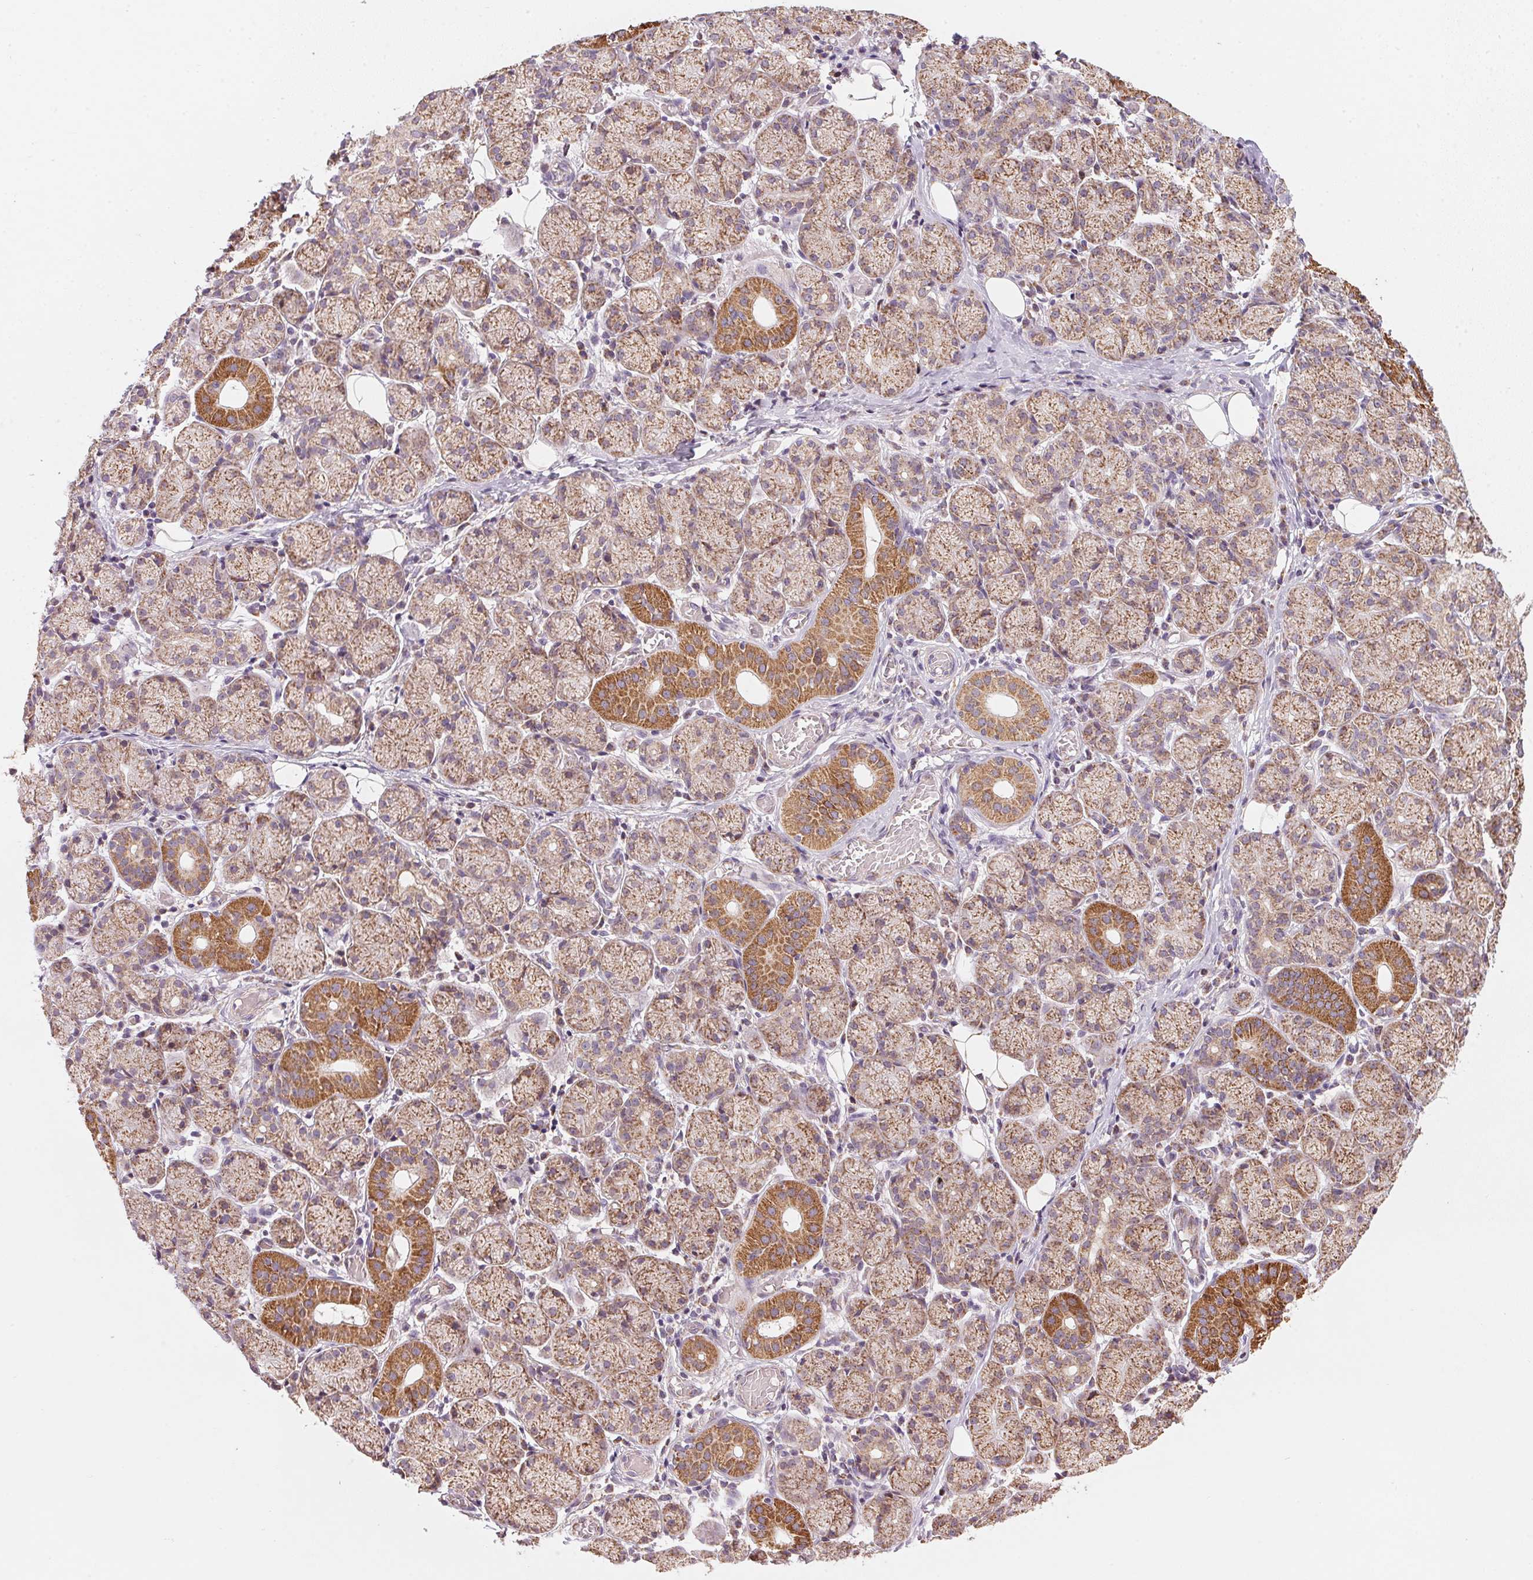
{"staining": {"intensity": "strong", "quantity": ">75%", "location": "cytoplasmic/membranous"}, "tissue": "salivary gland", "cell_type": "Glandular cells", "image_type": "normal", "snomed": [{"axis": "morphology", "description": "Normal tissue, NOS"}, {"axis": "topography", "description": "Salivary gland"}, {"axis": "topography", "description": "Peripheral nerve tissue"}], "caption": "Protein staining of benign salivary gland displays strong cytoplasmic/membranous expression in about >75% of glandular cells.", "gene": "COQ7", "patient": {"sex": "female", "age": 24}}